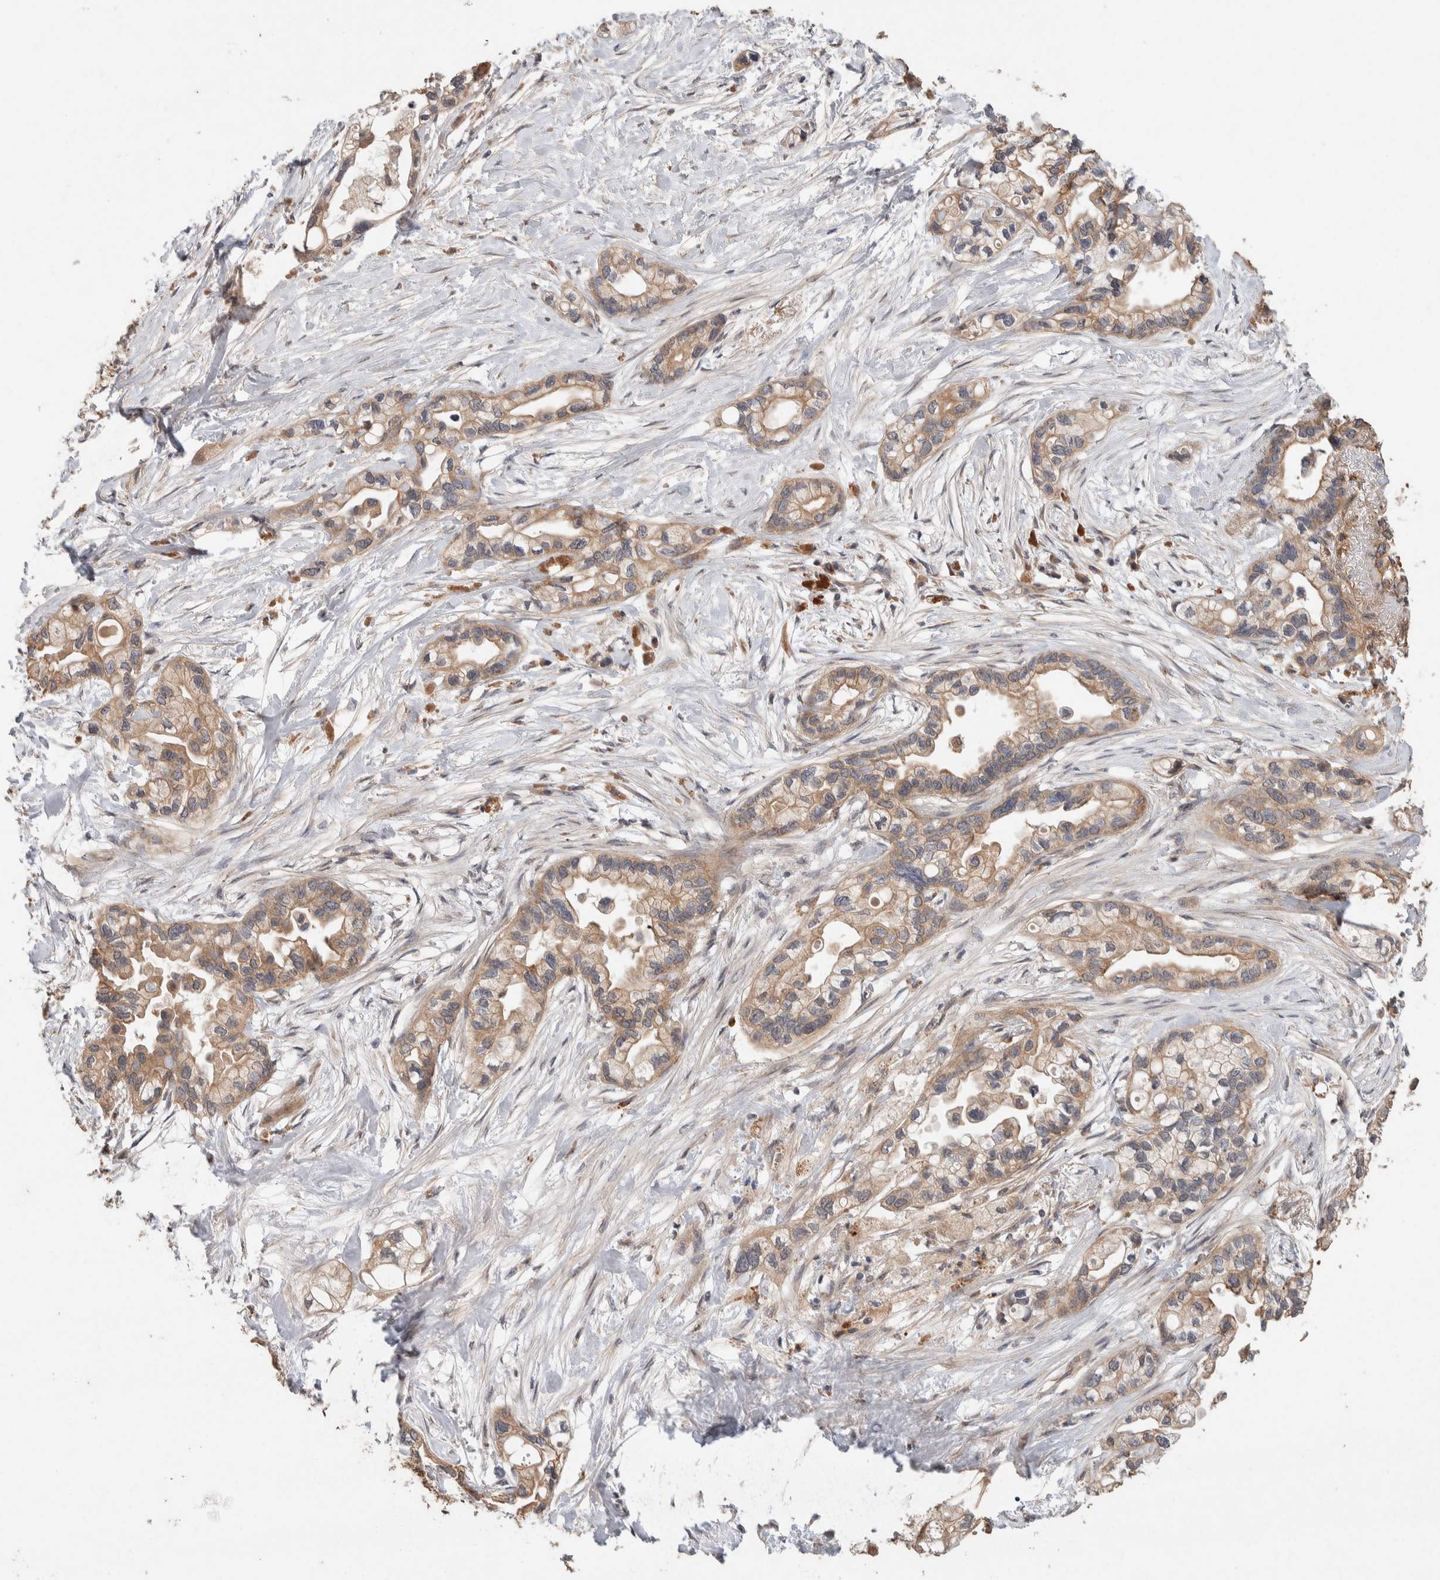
{"staining": {"intensity": "weak", "quantity": ">75%", "location": "cytoplasmic/membranous"}, "tissue": "pancreatic cancer", "cell_type": "Tumor cells", "image_type": "cancer", "snomed": [{"axis": "morphology", "description": "Adenocarcinoma, NOS"}, {"axis": "topography", "description": "Pancreas"}], "caption": "IHC image of neoplastic tissue: human pancreatic cancer stained using IHC reveals low levels of weak protein expression localized specifically in the cytoplasmic/membranous of tumor cells, appearing as a cytoplasmic/membranous brown color.", "gene": "KCNJ5", "patient": {"sex": "female", "age": 77}}